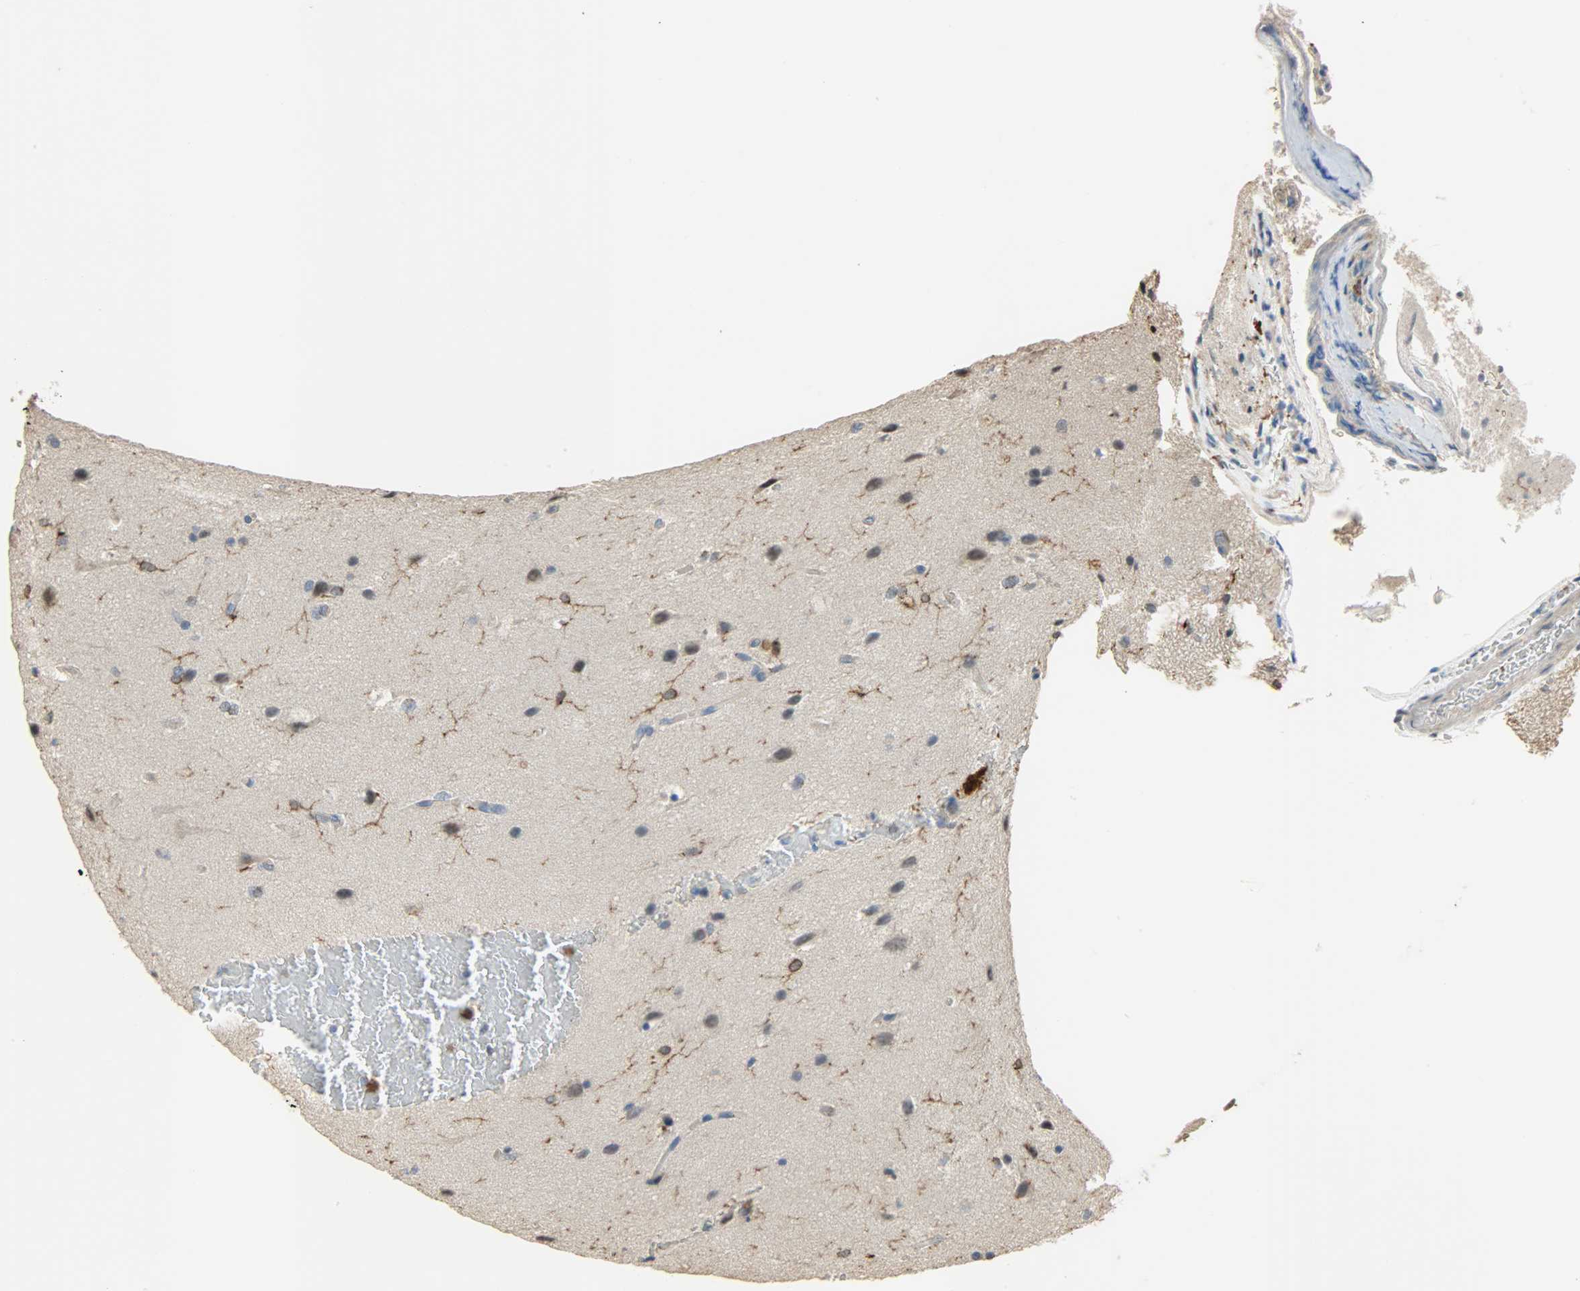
{"staining": {"intensity": "moderate", "quantity": "<25%", "location": "cytoplasmic/membranous"}, "tissue": "glioma", "cell_type": "Tumor cells", "image_type": "cancer", "snomed": [{"axis": "morphology", "description": "Glioma, malignant, Low grade"}, {"axis": "topography", "description": "Cerebral cortex"}], "caption": "This is an image of immunohistochemistry staining of malignant low-grade glioma, which shows moderate positivity in the cytoplasmic/membranous of tumor cells.", "gene": "SKAP2", "patient": {"sex": "female", "age": 47}}